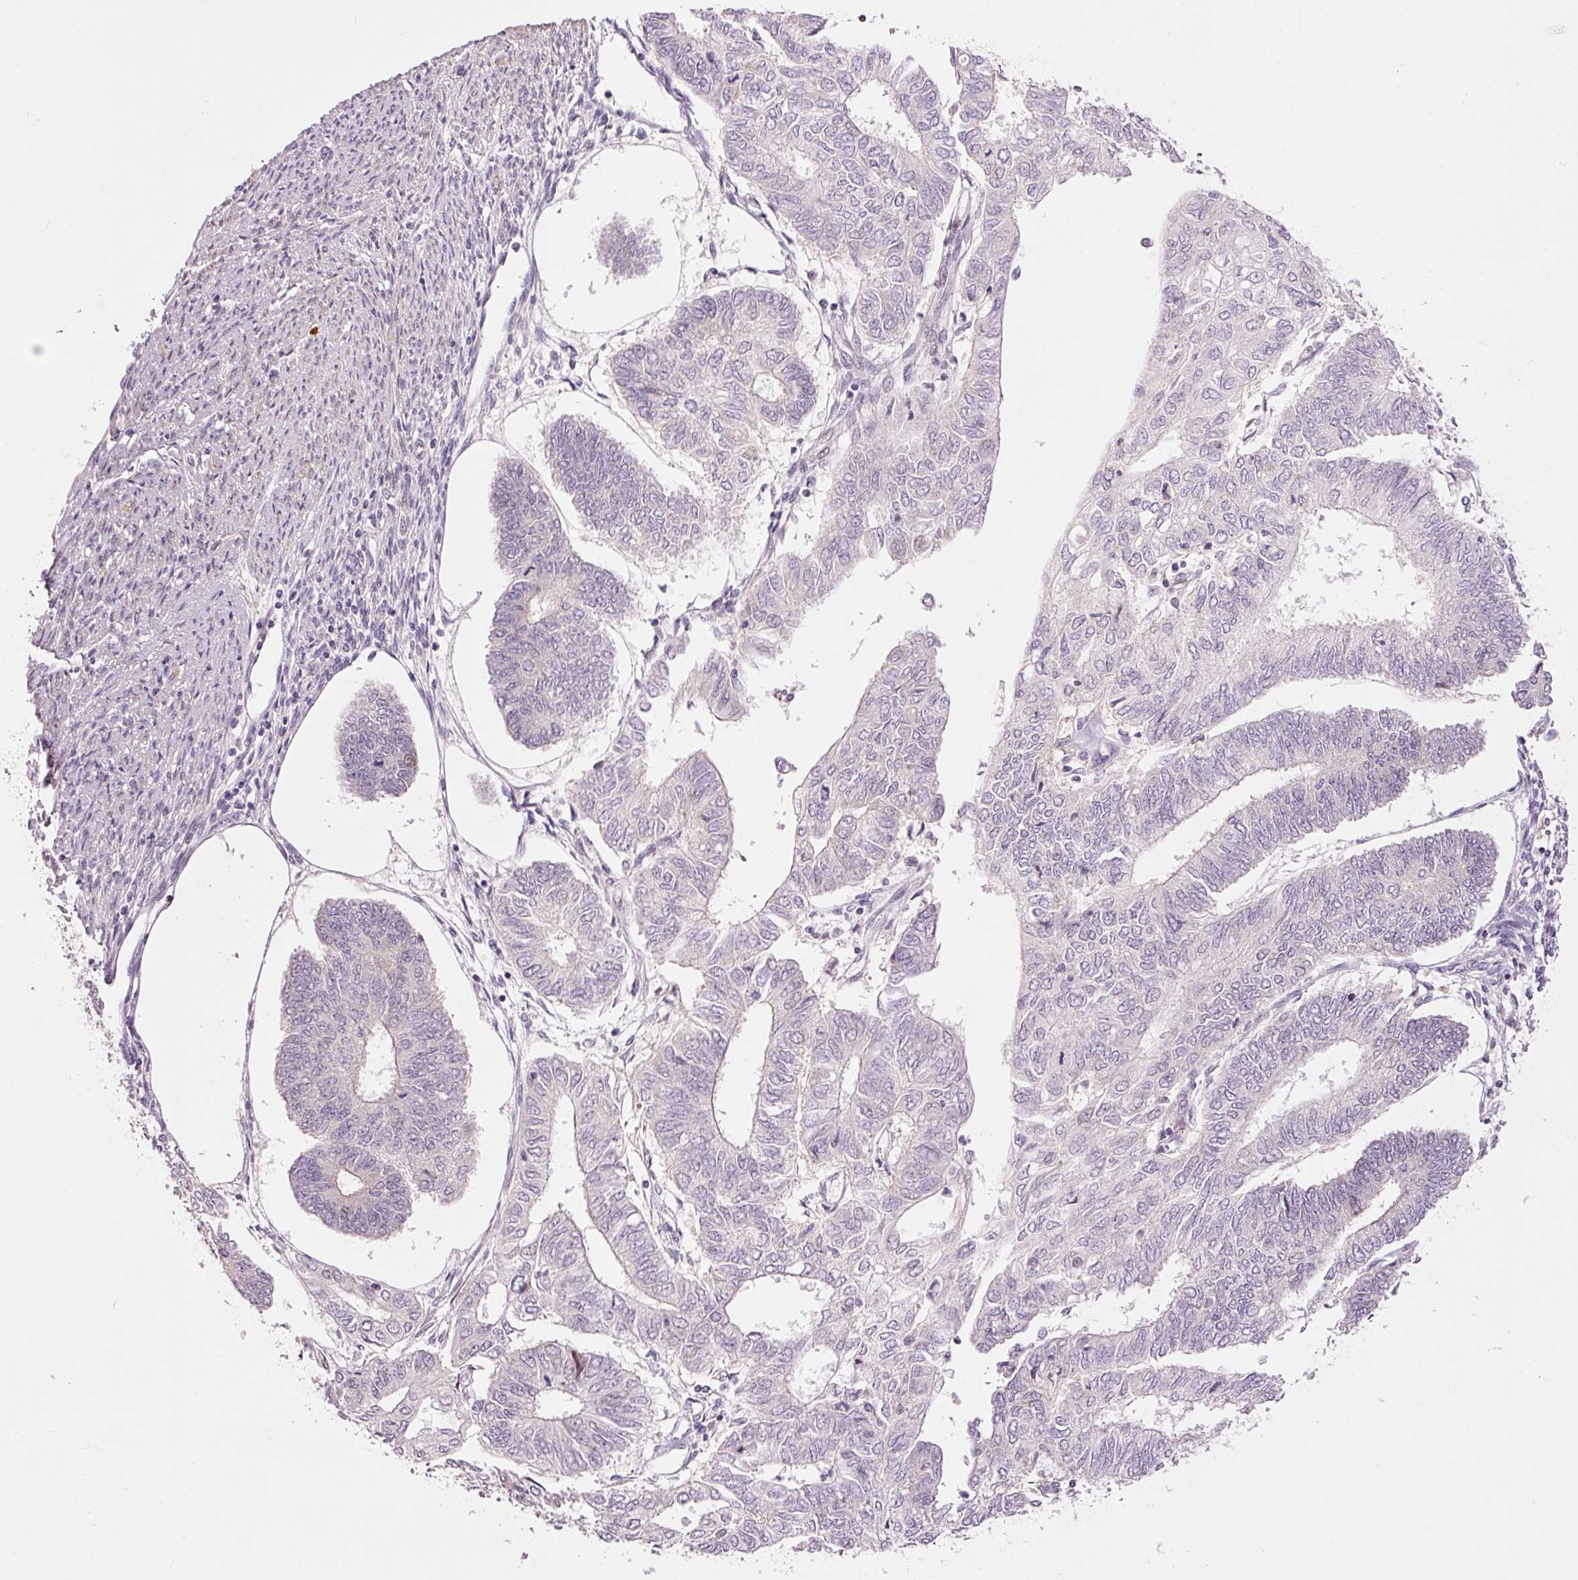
{"staining": {"intensity": "negative", "quantity": "none", "location": "none"}, "tissue": "endometrial cancer", "cell_type": "Tumor cells", "image_type": "cancer", "snomed": [{"axis": "morphology", "description": "Adenocarcinoma, NOS"}, {"axis": "topography", "description": "Endometrium"}], "caption": "DAB (3,3'-diaminobenzidine) immunohistochemical staining of human endometrial cancer (adenocarcinoma) reveals no significant expression in tumor cells.", "gene": "SLC29A3", "patient": {"sex": "female", "age": 68}}